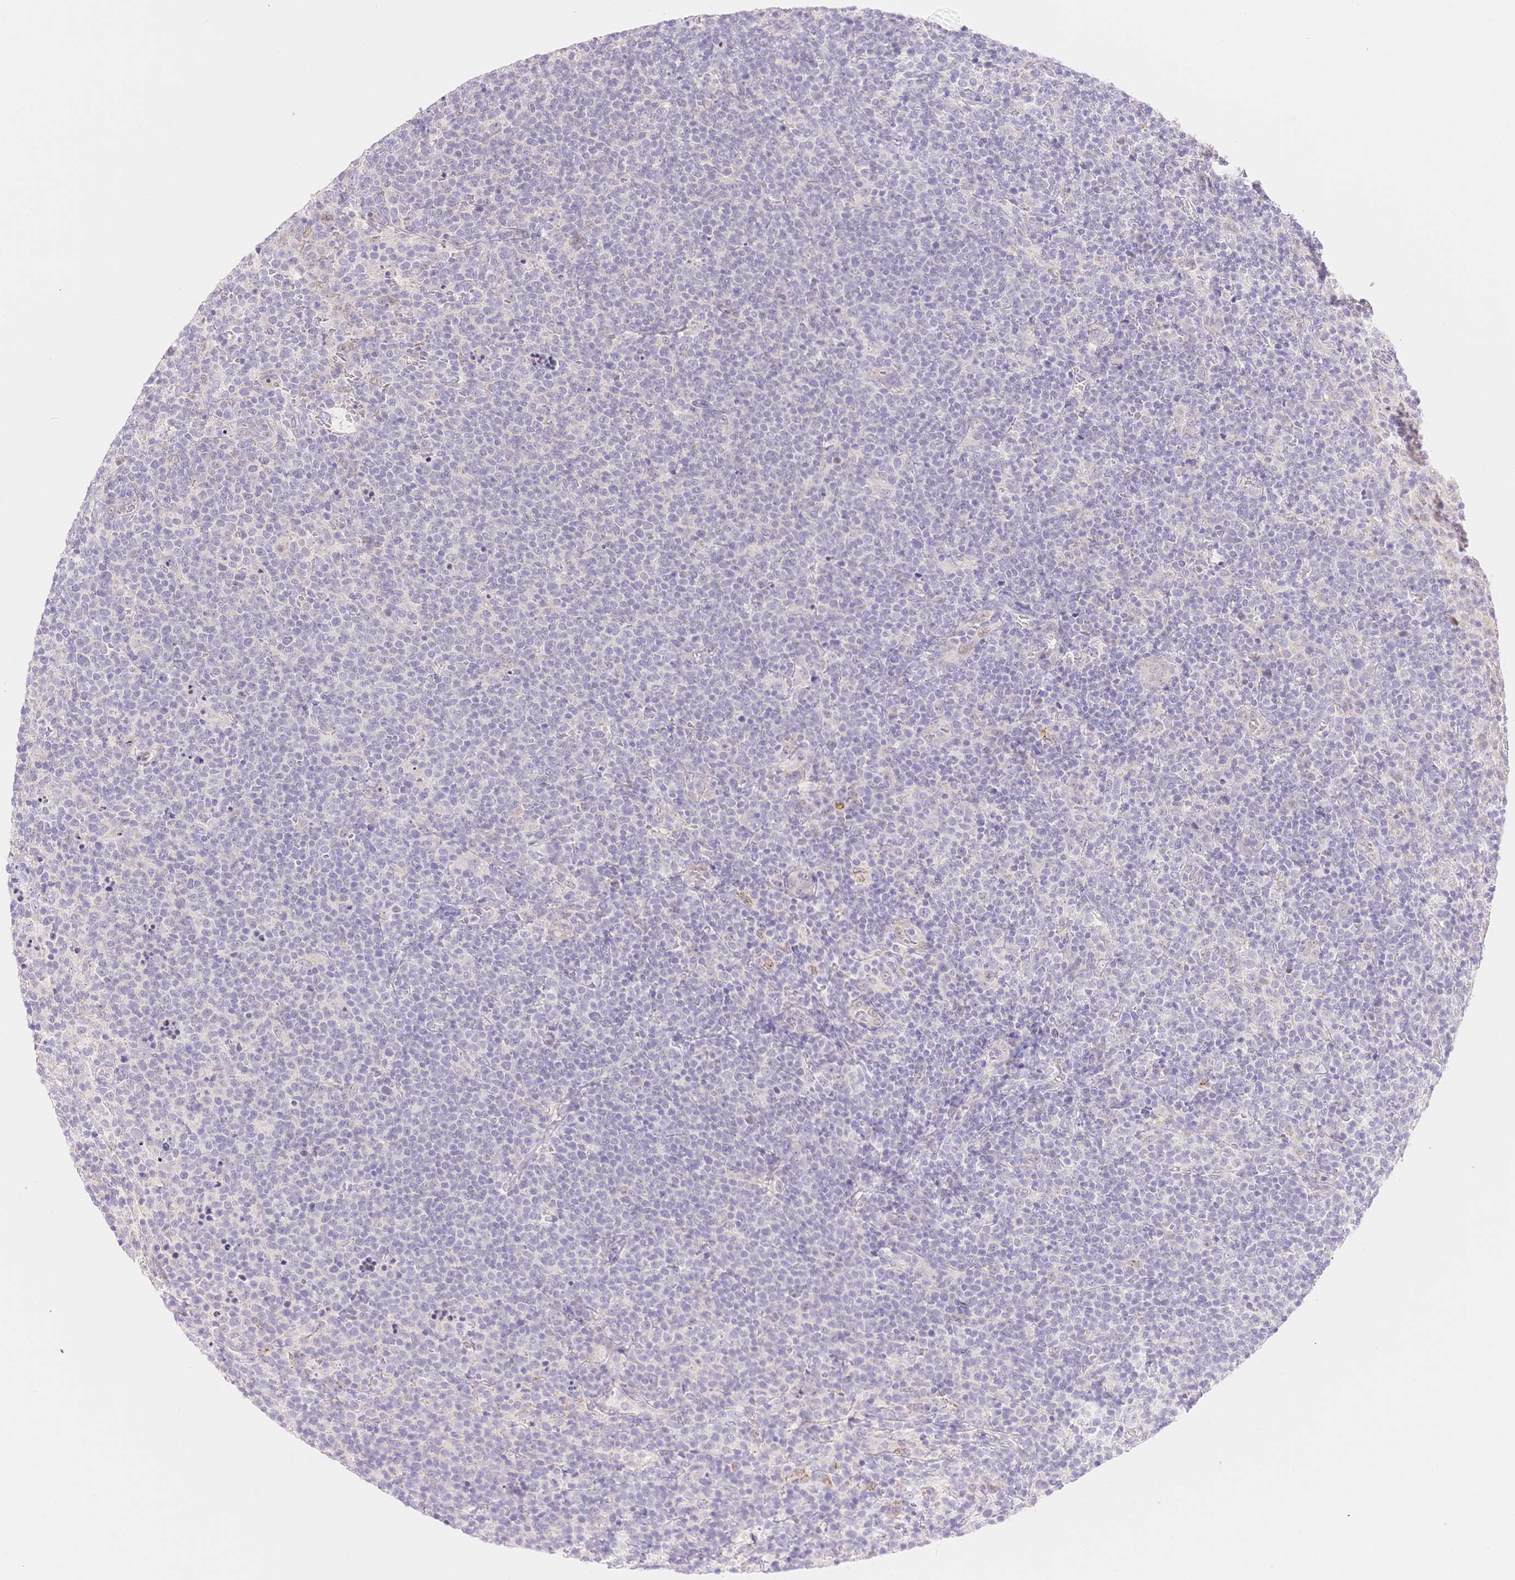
{"staining": {"intensity": "negative", "quantity": "none", "location": "none"}, "tissue": "lymphoma", "cell_type": "Tumor cells", "image_type": "cancer", "snomed": [{"axis": "morphology", "description": "Malignant lymphoma, non-Hodgkin's type, High grade"}, {"axis": "topography", "description": "Lymph node"}], "caption": "DAB immunohistochemical staining of human high-grade malignant lymphoma, non-Hodgkin's type demonstrates no significant positivity in tumor cells. (DAB (3,3'-diaminobenzidine) immunohistochemistry with hematoxylin counter stain).", "gene": "WDR54", "patient": {"sex": "male", "age": 61}}